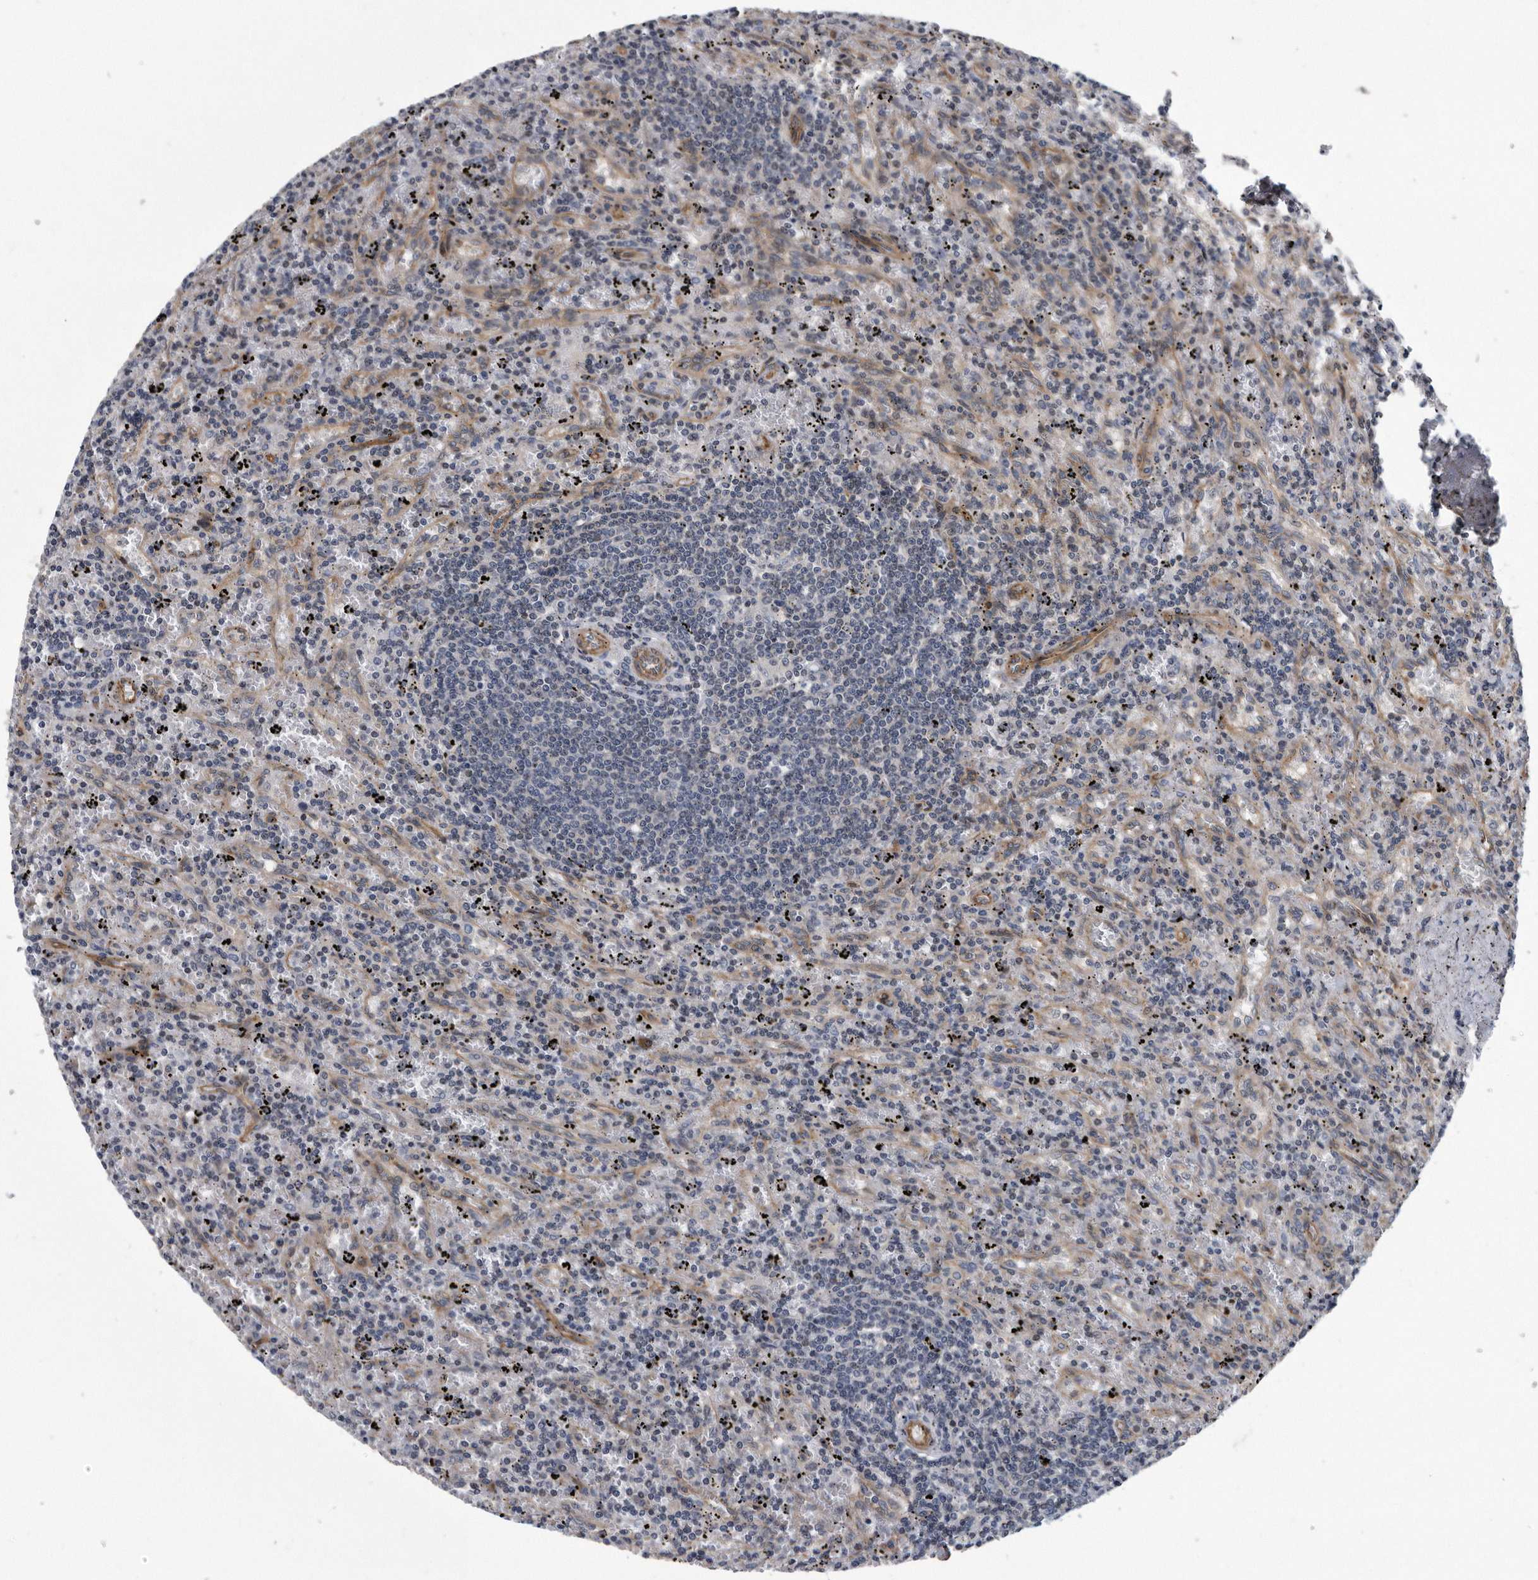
{"staining": {"intensity": "negative", "quantity": "none", "location": "none"}, "tissue": "lymphoma", "cell_type": "Tumor cells", "image_type": "cancer", "snomed": [{"axis": "morphology", "description": "Malignant lymphoma, non-Hodgkin's type, Low grade"}, {"axis": "topography", "description": "Spleen"}], "caption": "Tumor cells are negative for protein expression in human lymphoma.", "gene": "ARMCX1", "patient": {"sex": "male", "age": 76}}